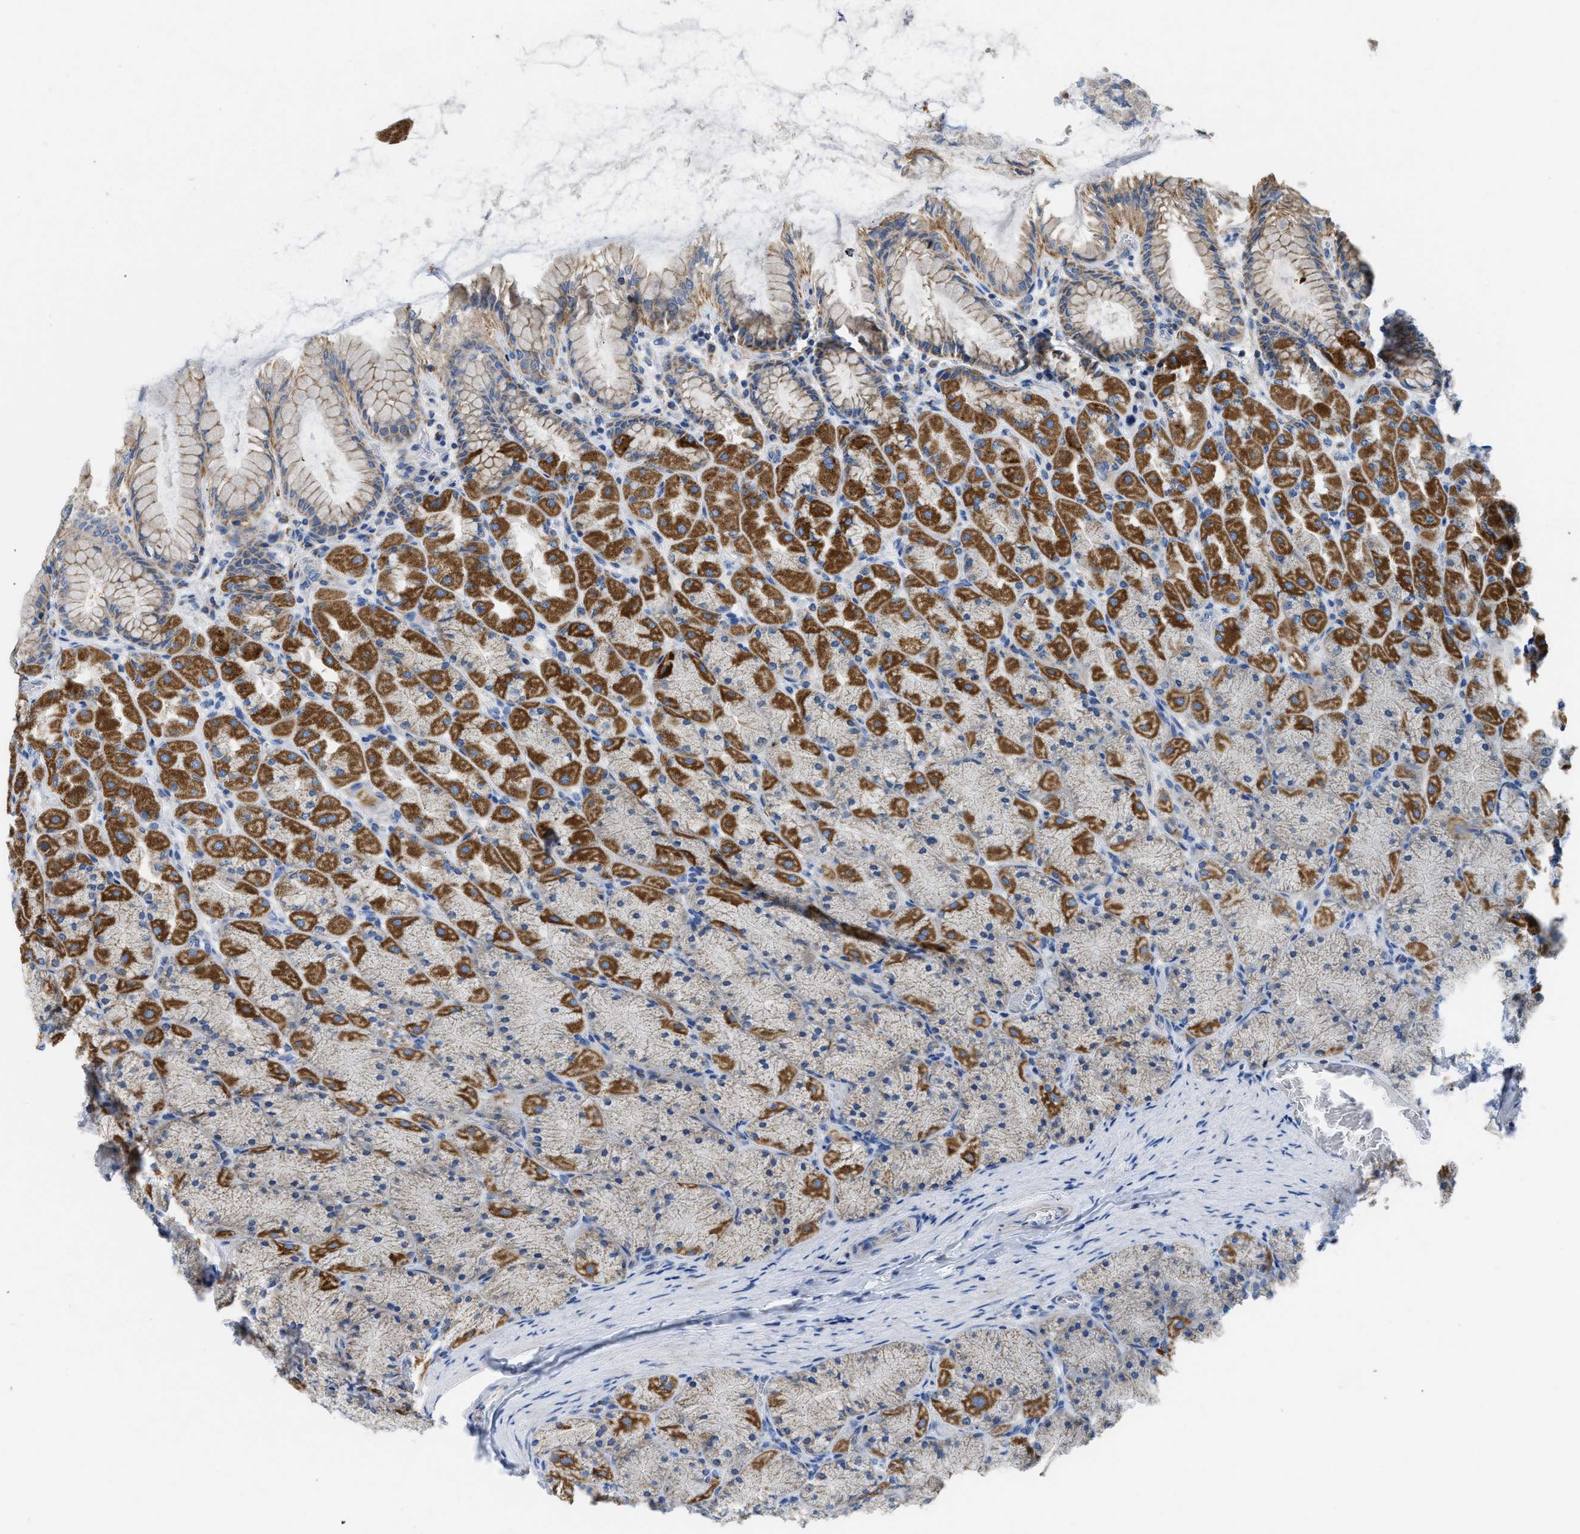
{"staining": {"intensity": "moderate", "quantity": "25%-75%", "location": "cytoplasmic/membranous"}, "tissue": "stomach", "cell_type": "Glandular cells", "image_type": "normal", "snomed": [{"axis": "morphology", "description": "Normal tissue, NOS"}, {"axis": "topography", "description": "Stomach, upper"}], "caption": "Protein staining exhibits moderate cytoplasmic/membranous staining in approximately 25%-75% of glandular cells in benign stomach.", "gene": "SLC25A13", "patient": {"sex": "female", "age": 56}}